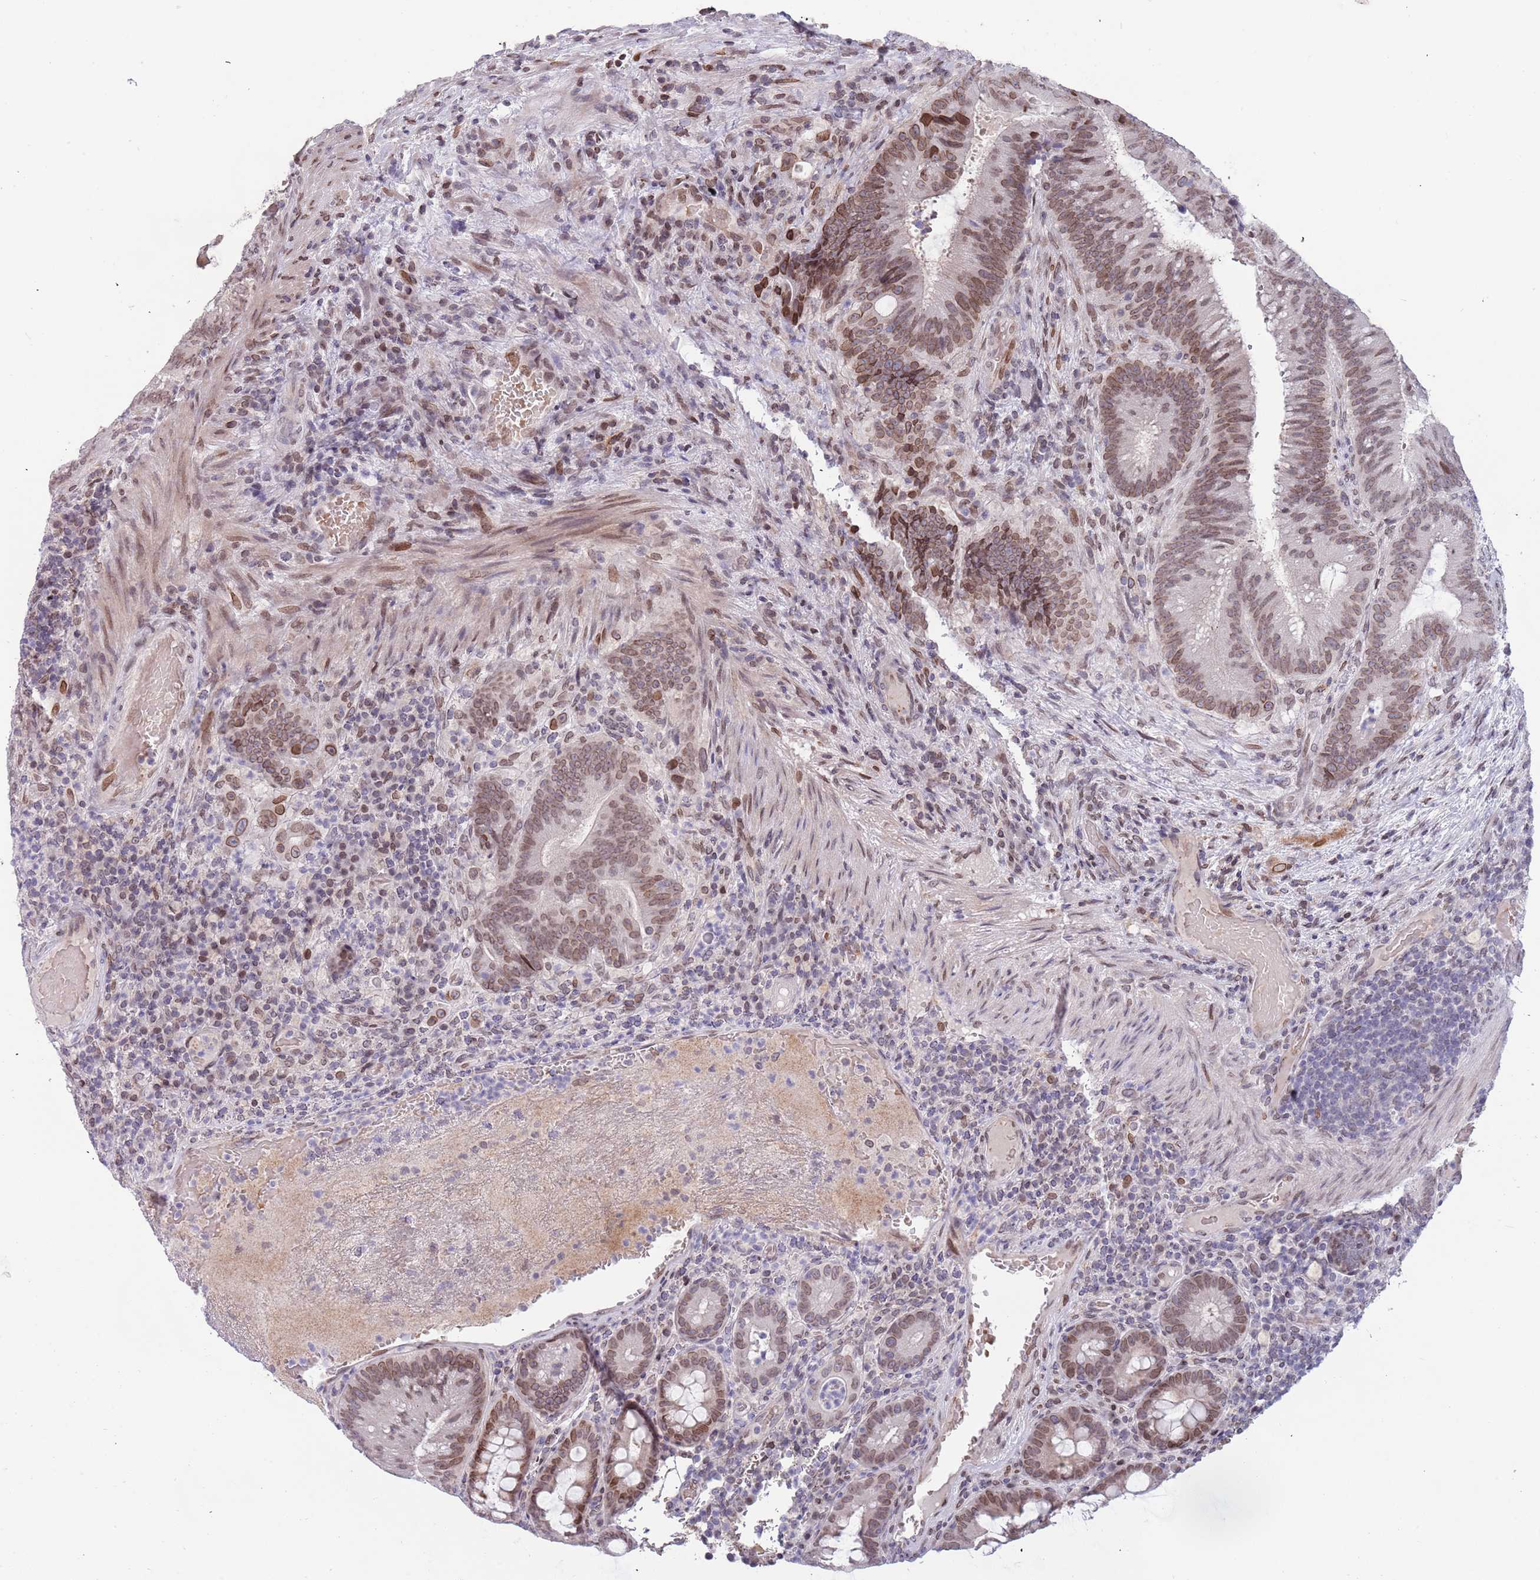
{"staining": {"intensity": "moderate", "quantity": ">75%", "location": "nuclear"}, "tissue": "colorectal cancer", "cell_type": "Tumor cells", "image_type": "cancer", "snomed": [{"axis": "morphology", "description": "Adenocarcinoma, NOS"}, {"axis": "topography", "description": "Colon"}], "caption": "Protein positivity by IHC reveals moderate nuclear positivity in about >75% of tumor cells in colorectal cancer (adenocarcinoma).", "gene": "KLHDC2", "patient": {"sex": "female", "age": 43}}